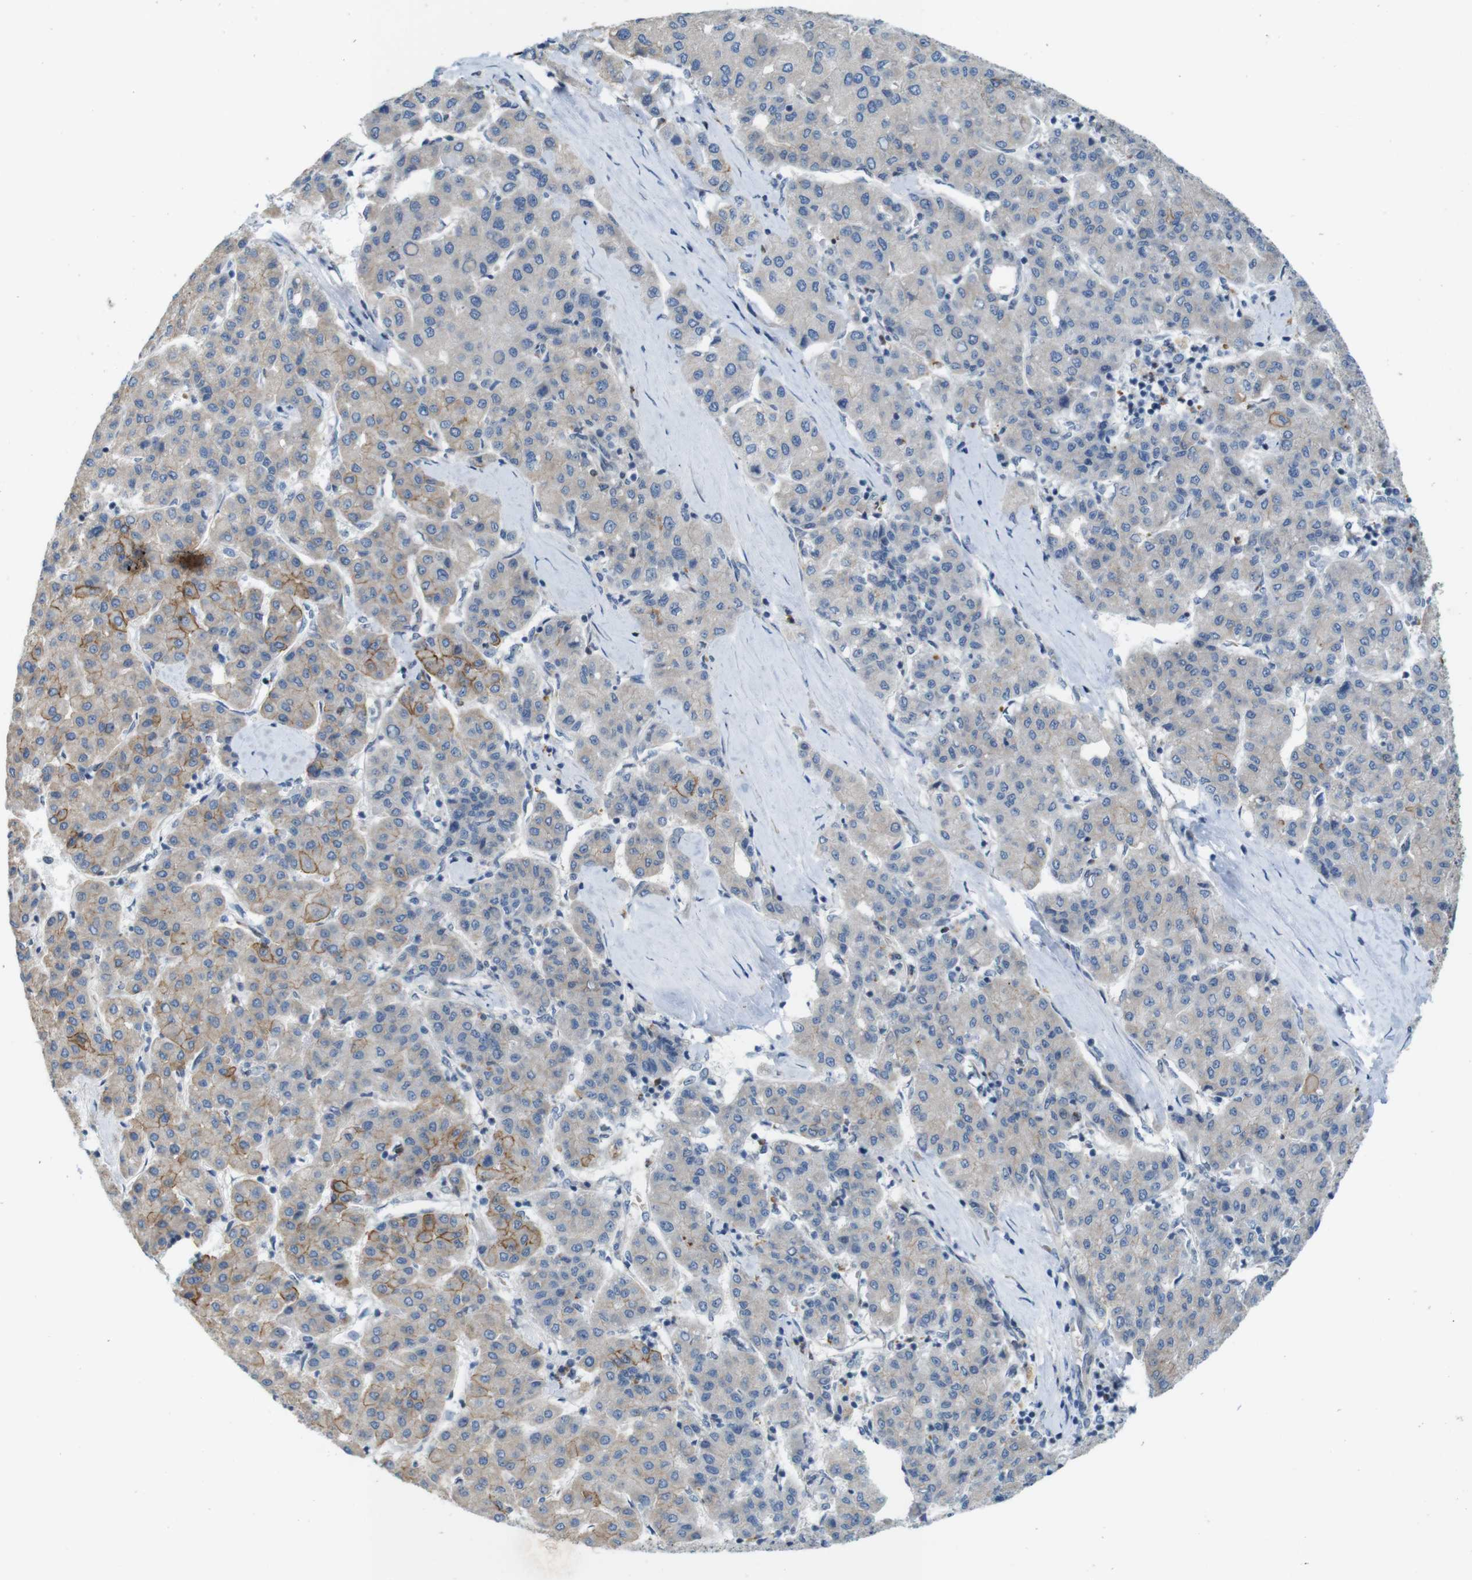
{"staining": {"intensity": "moderate", "quantity": ">75%", "location": "cytoplasmic/membranous"}, "tissue": "liver cancer", "cell_type": "Tumor cells", "image_type": "cancer", "snomed": [{"axis": "morphology", "description": "Carcinoma, Hepatocellular, NOS"}, {"axis": "topography", "description": "Liver"}], "caption": "Approximately >75% of tumor cells in liver cancer (hepatocellular carcinoma) exhibit moderate cytoplasmic/membranous protein expression as visualized by brown immunohistochemical staining.", "gene": "SKI", "patient": {"sex": "male", "age": 65}}